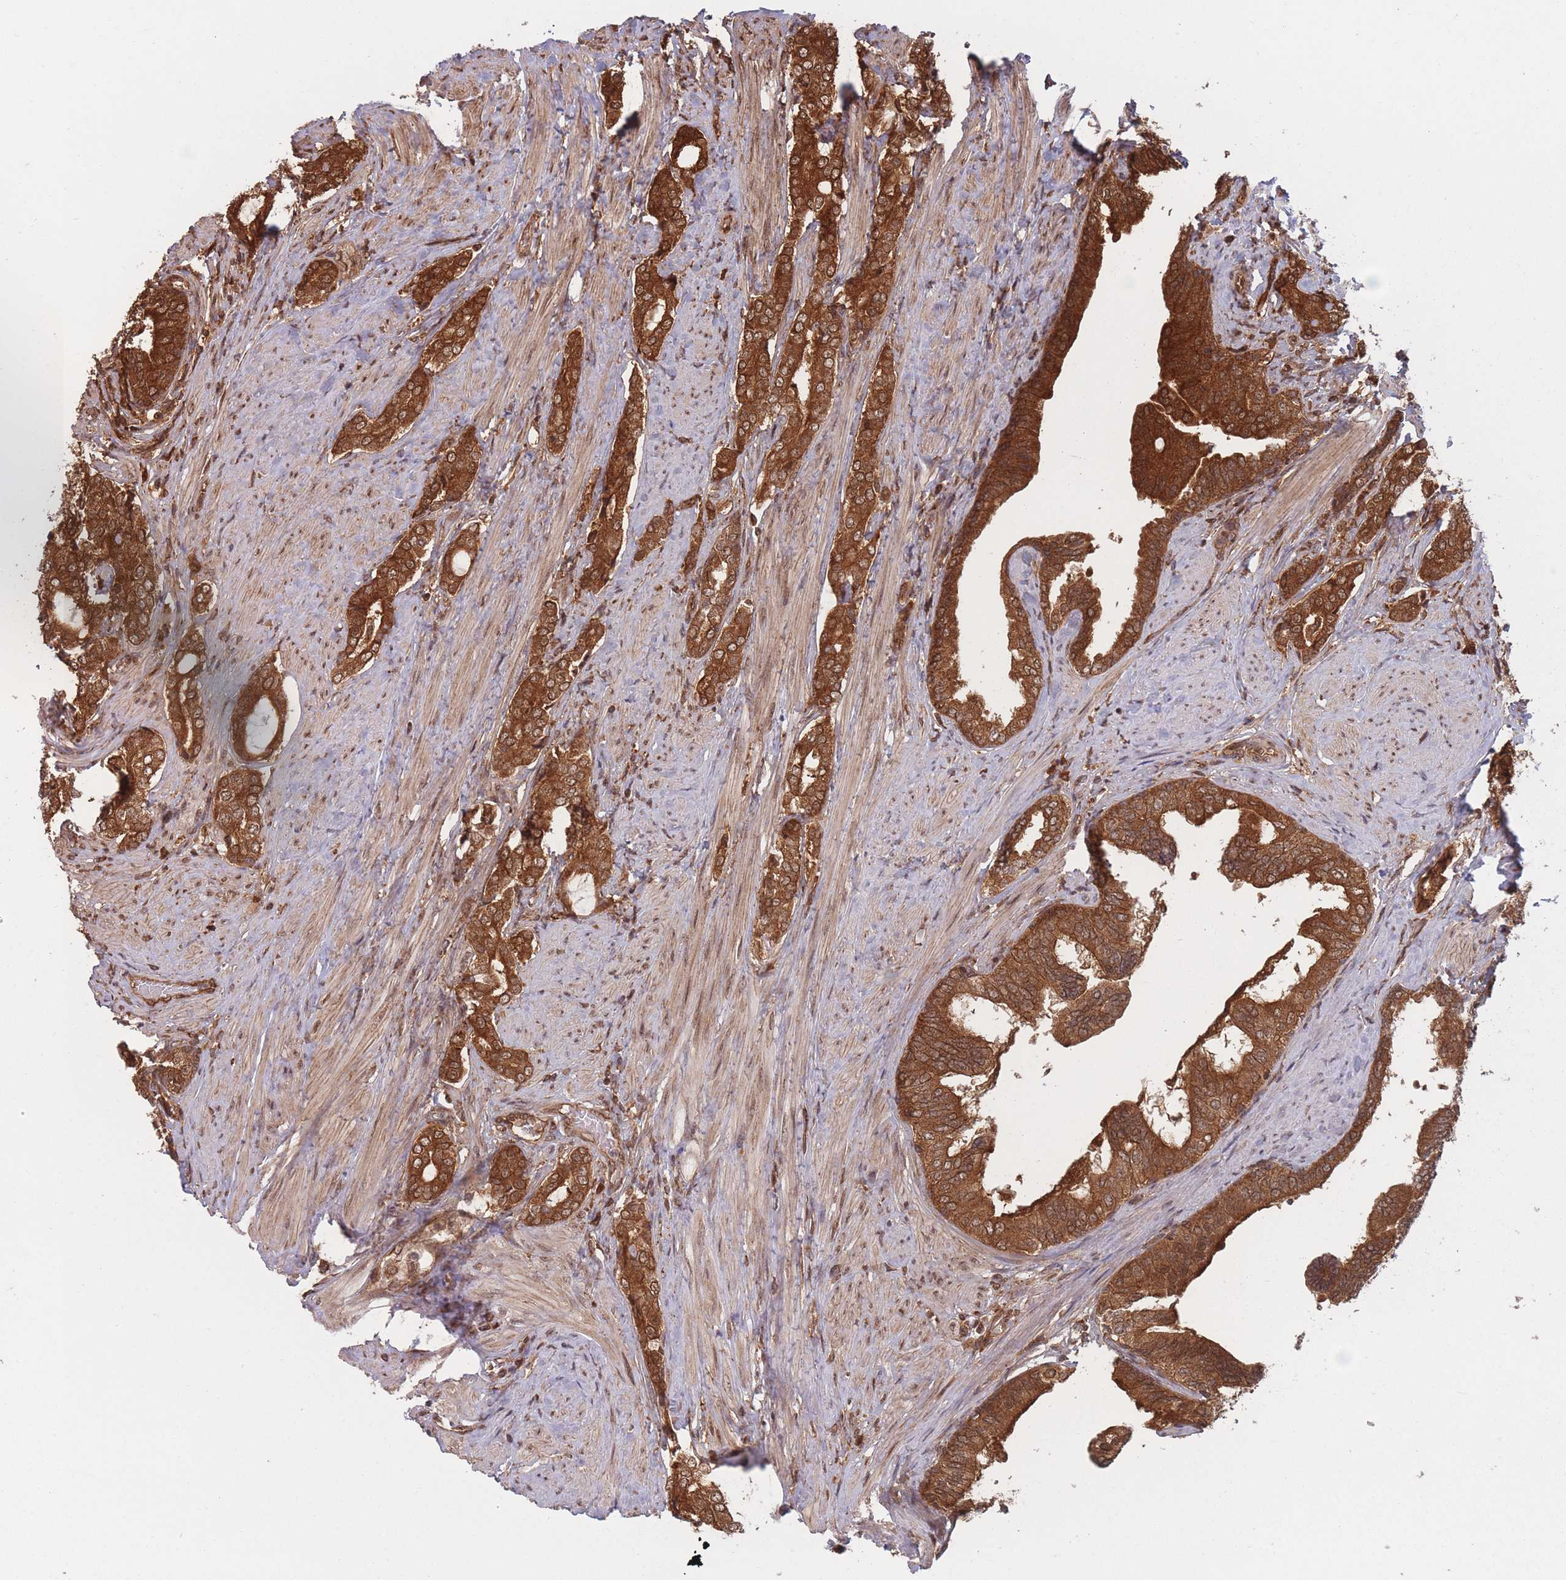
{"staining": {"intensity": "strong", "quantity": ">75%", "location": "cytoplasmic/membranous,nuclear"}, "tissue": "prostate cancer", "cell_type": "Tumor cells", "image_type": "cancer", "snomed": [{"axis": "morphology", "description": "Adenocarcinoma, High grade"}, {"axis": "topography", "description": "Prostate"}], "caption": "Human adenocarcinoma (high-grade) (prostate) stained with a protein marker displays strong staining in tumor cells.", "gene": "PODXL2", "patient": {"sex": "male", "age": 71}}